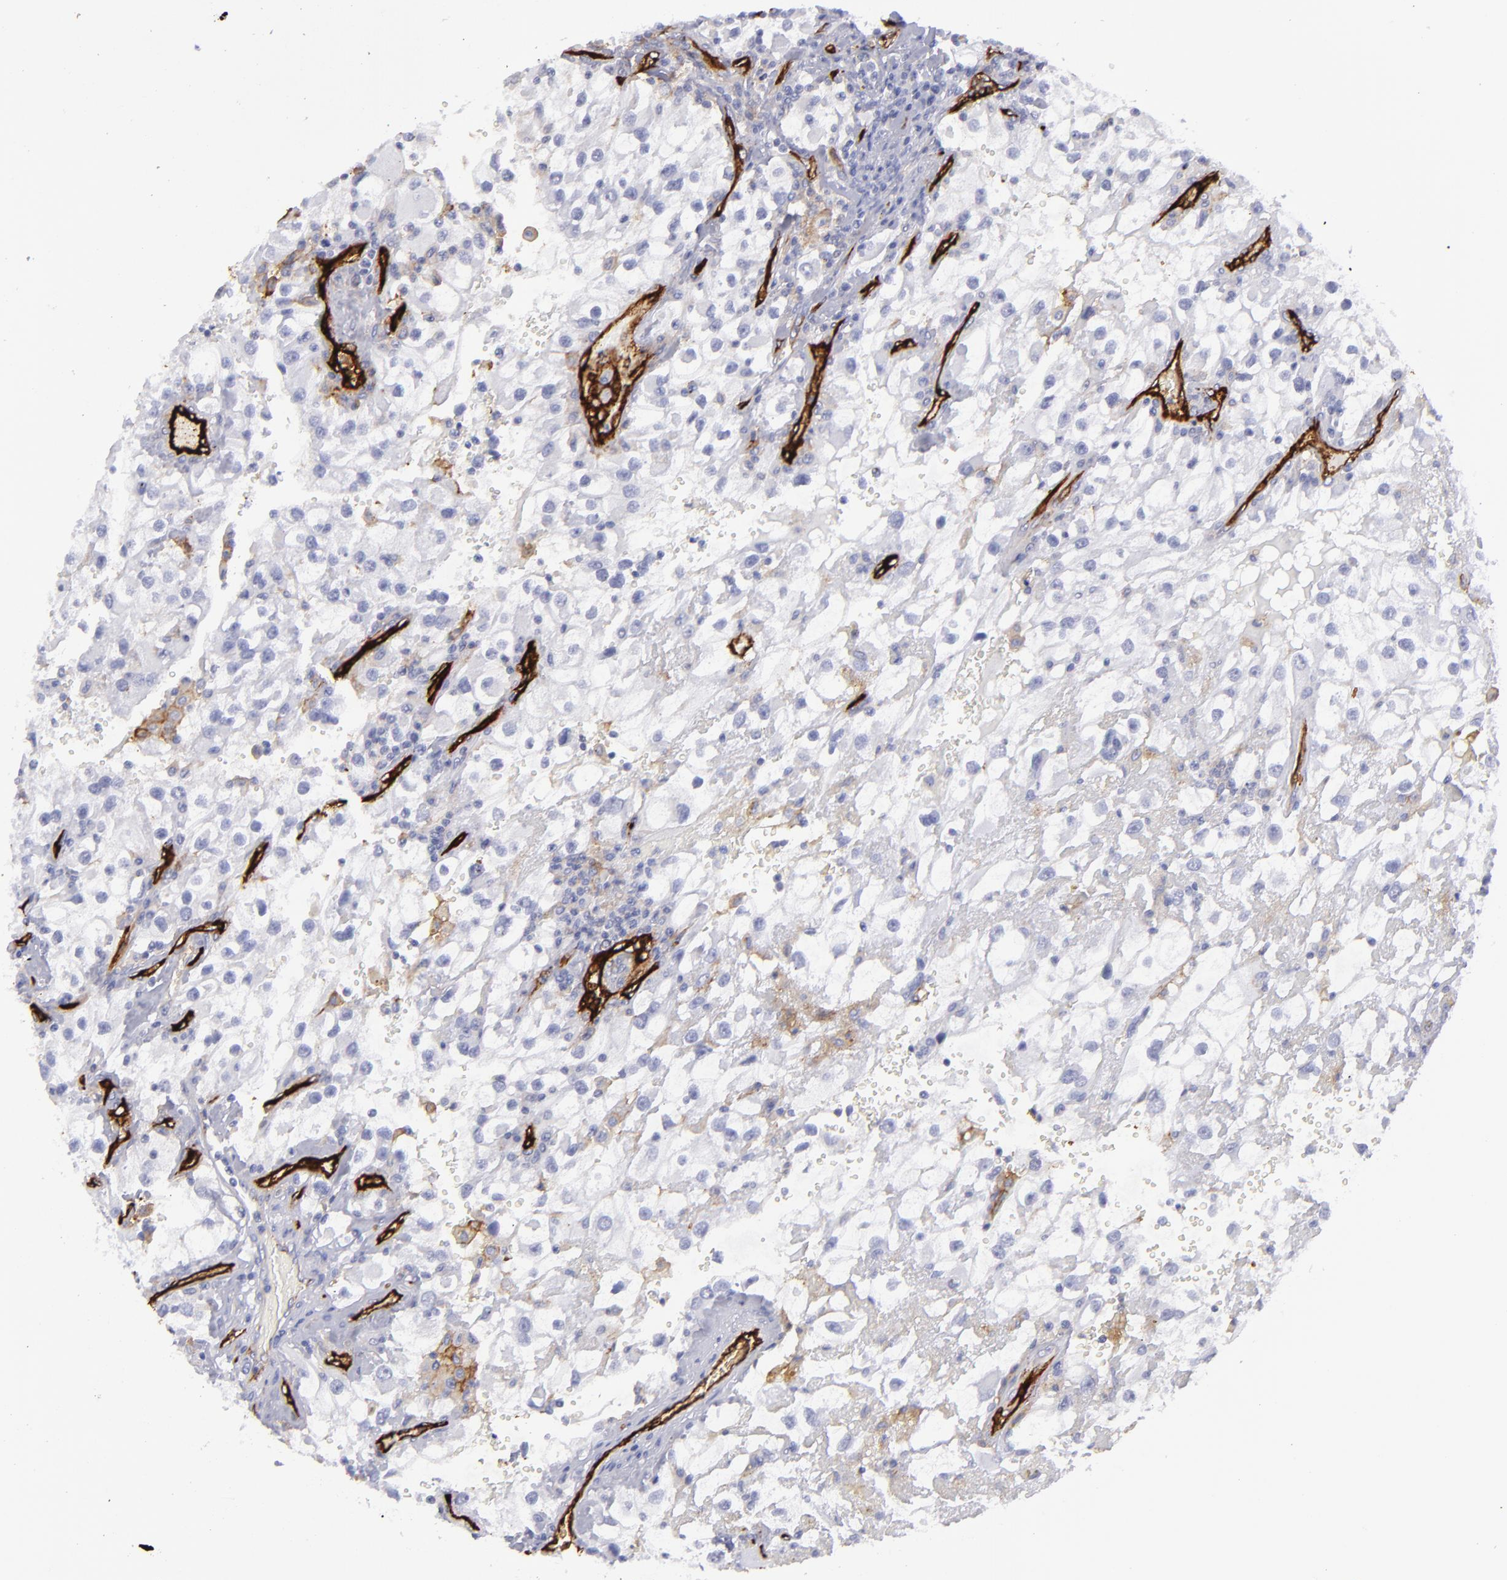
{"staining": {"intensity": "negative", "quantity": "none", "location": "none"}, "tissue": "renal cancer", "cell_type": "Tumor cells", "image_type": "cancer", "snomed": [{"axis": "morphology", "description": "Adenocarcinoma, NOS"}, {"axis": "topography", "description": "Kidney"}], "caption": "Immunohistochemical staining of adenocarcinoma (renal) exhibits no significant positivity in tumor cells. Brightfield microscopy of IHC stained with DAB (3,3'-diaminobenzidine) (brown) and hematoxylin (blue), captured at high magnification.", "gene": "ACE", "patient": {"sex": "female", "age": 52}}